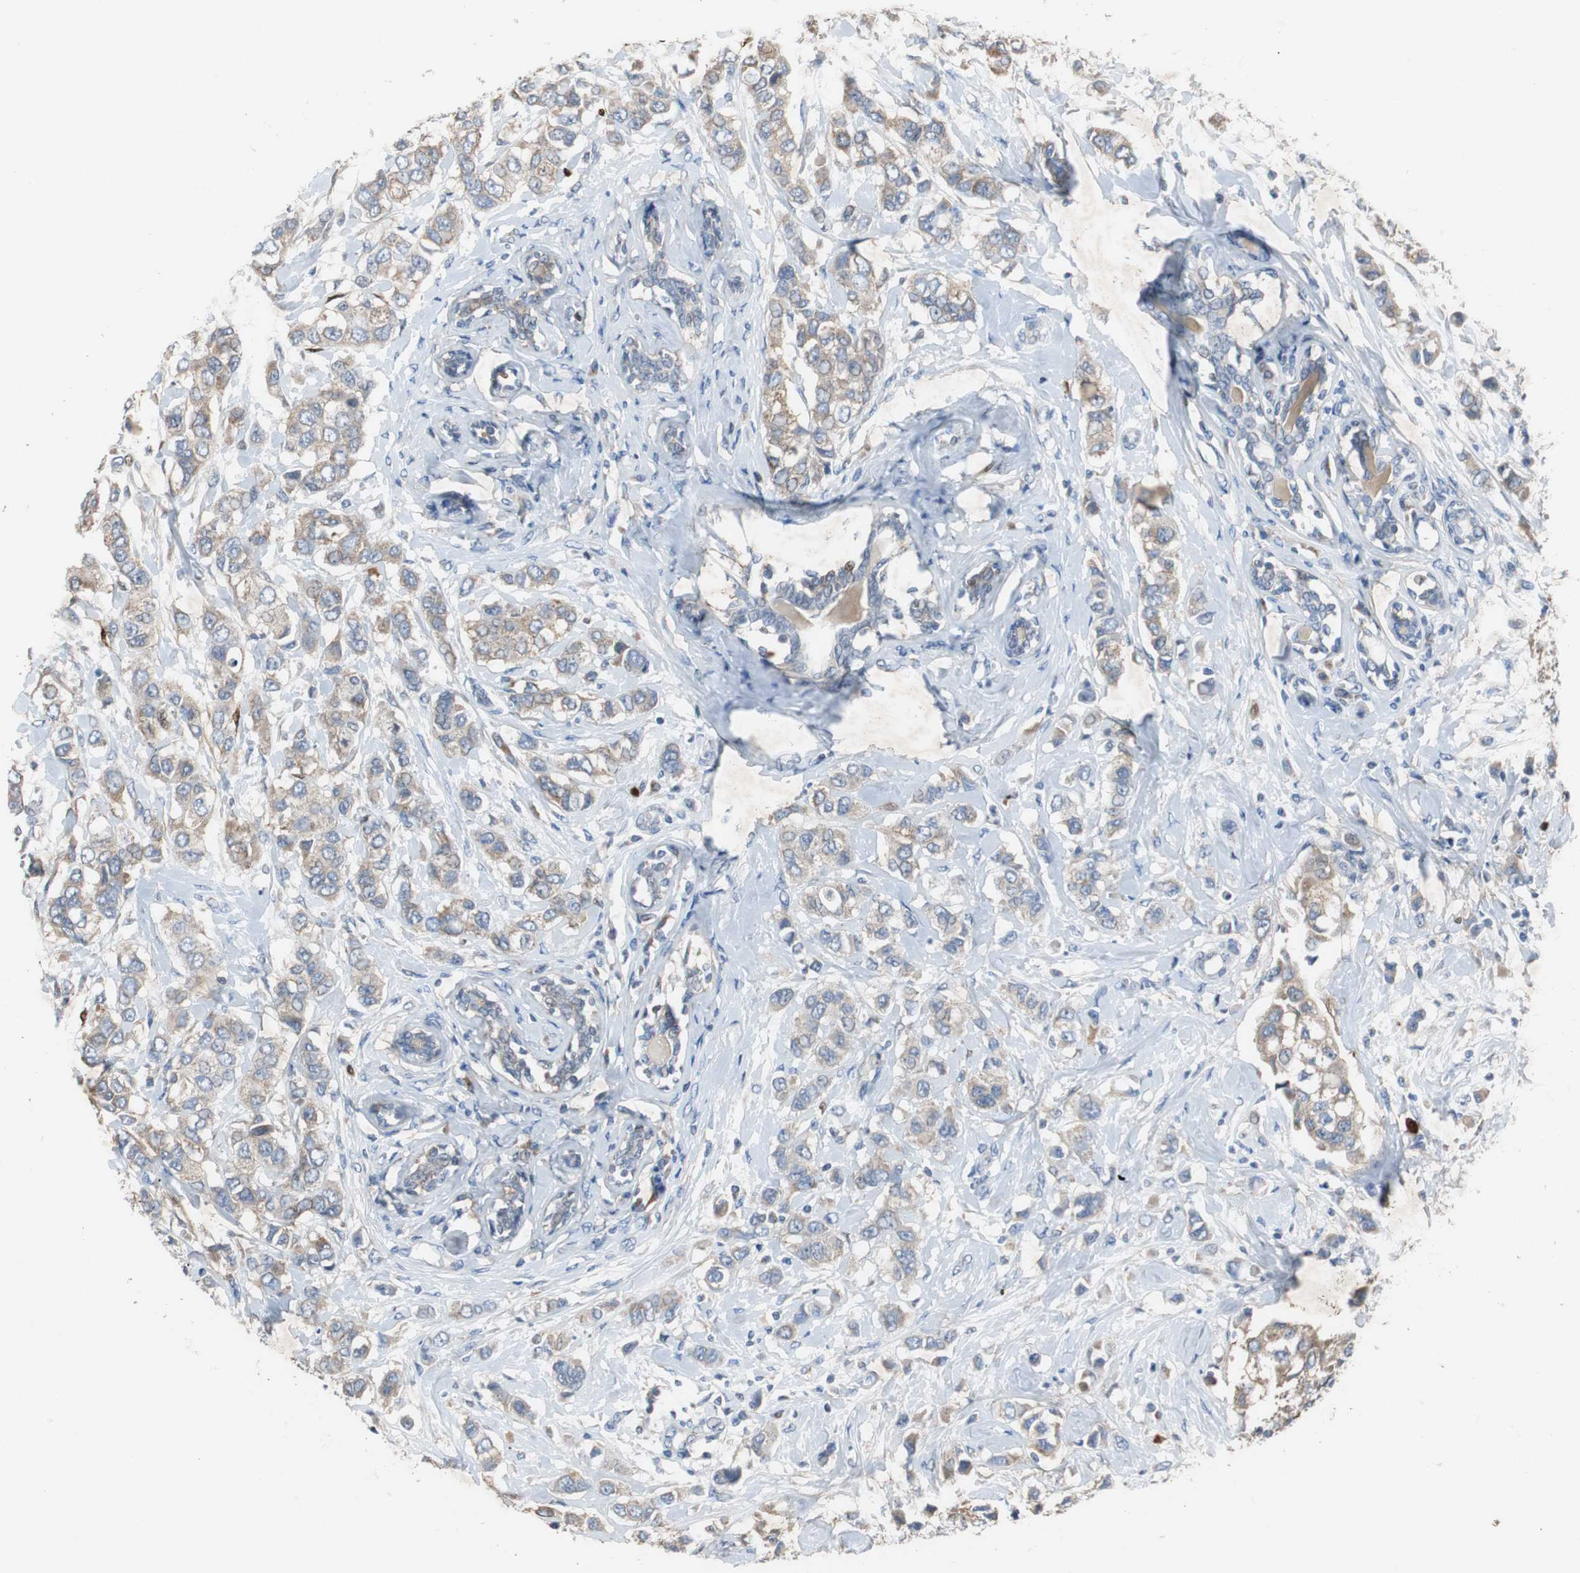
{"staining": {"intensity": "moderate", "quantity": ">75%", "location": "cytoplasmic/membranous"}, "tissue": "breast cancer", "cell_type": "Tumor cells", "image_type": "cancer", "snomed": [{"axis": "morphology", "description": "Duct carcinoma"}, {"axis": "topography", "description": "Breast"}], "caption": "Immunohistochemistry (IHC) staining of intraductal carcinoma (breast), which exhibits medium levels of moderate cytoplasmic/membranous positivity in about >75% of tumor cells indicating moderate cytoplasmic/membranous protein staining. The staining was performed using DAB (brown) for protein detection and nuclei were counterstained in hematoxylin (blue).", "gene": "CALB2", "patient": {"sex": "female", "age": 50}}